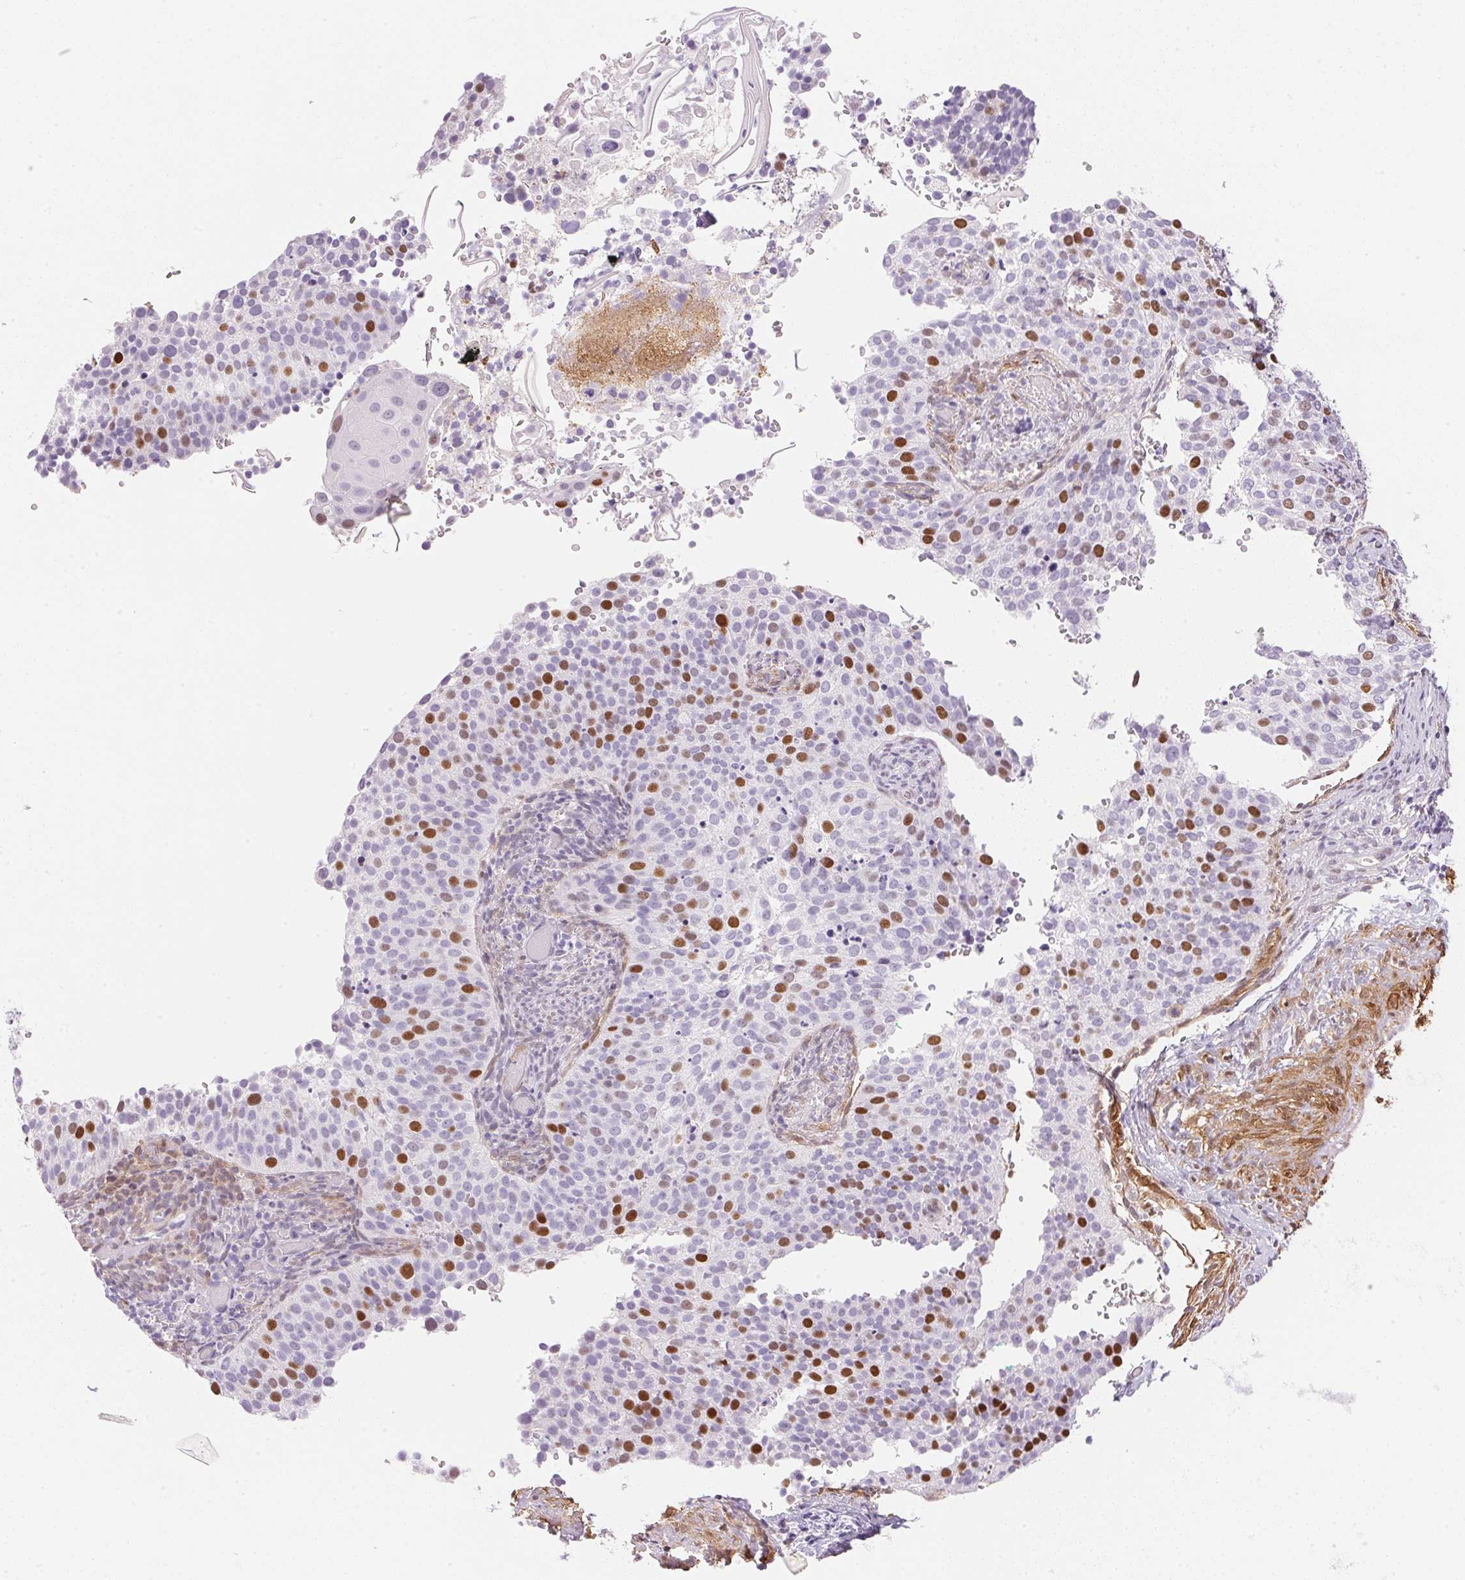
{"staining": {"intensity": "strong", "quantity": "<25%", "location": "nuclear"}, "tissue": "cervical cancer", "cell_type": "Tumor cells", "image_type": "cancer", "snomed": [{"axis": "morphology", "description": "Squamous cell carcinoma, NOS"}, {"axis": "topography", "description": "Cervix"}], "caption": "Cervical cancer stained with IHC shows strong nuclear positivity in about <25% of tumor cells.", "gene": "SMTN", "patient": {"sex": "female", "age": 44}}